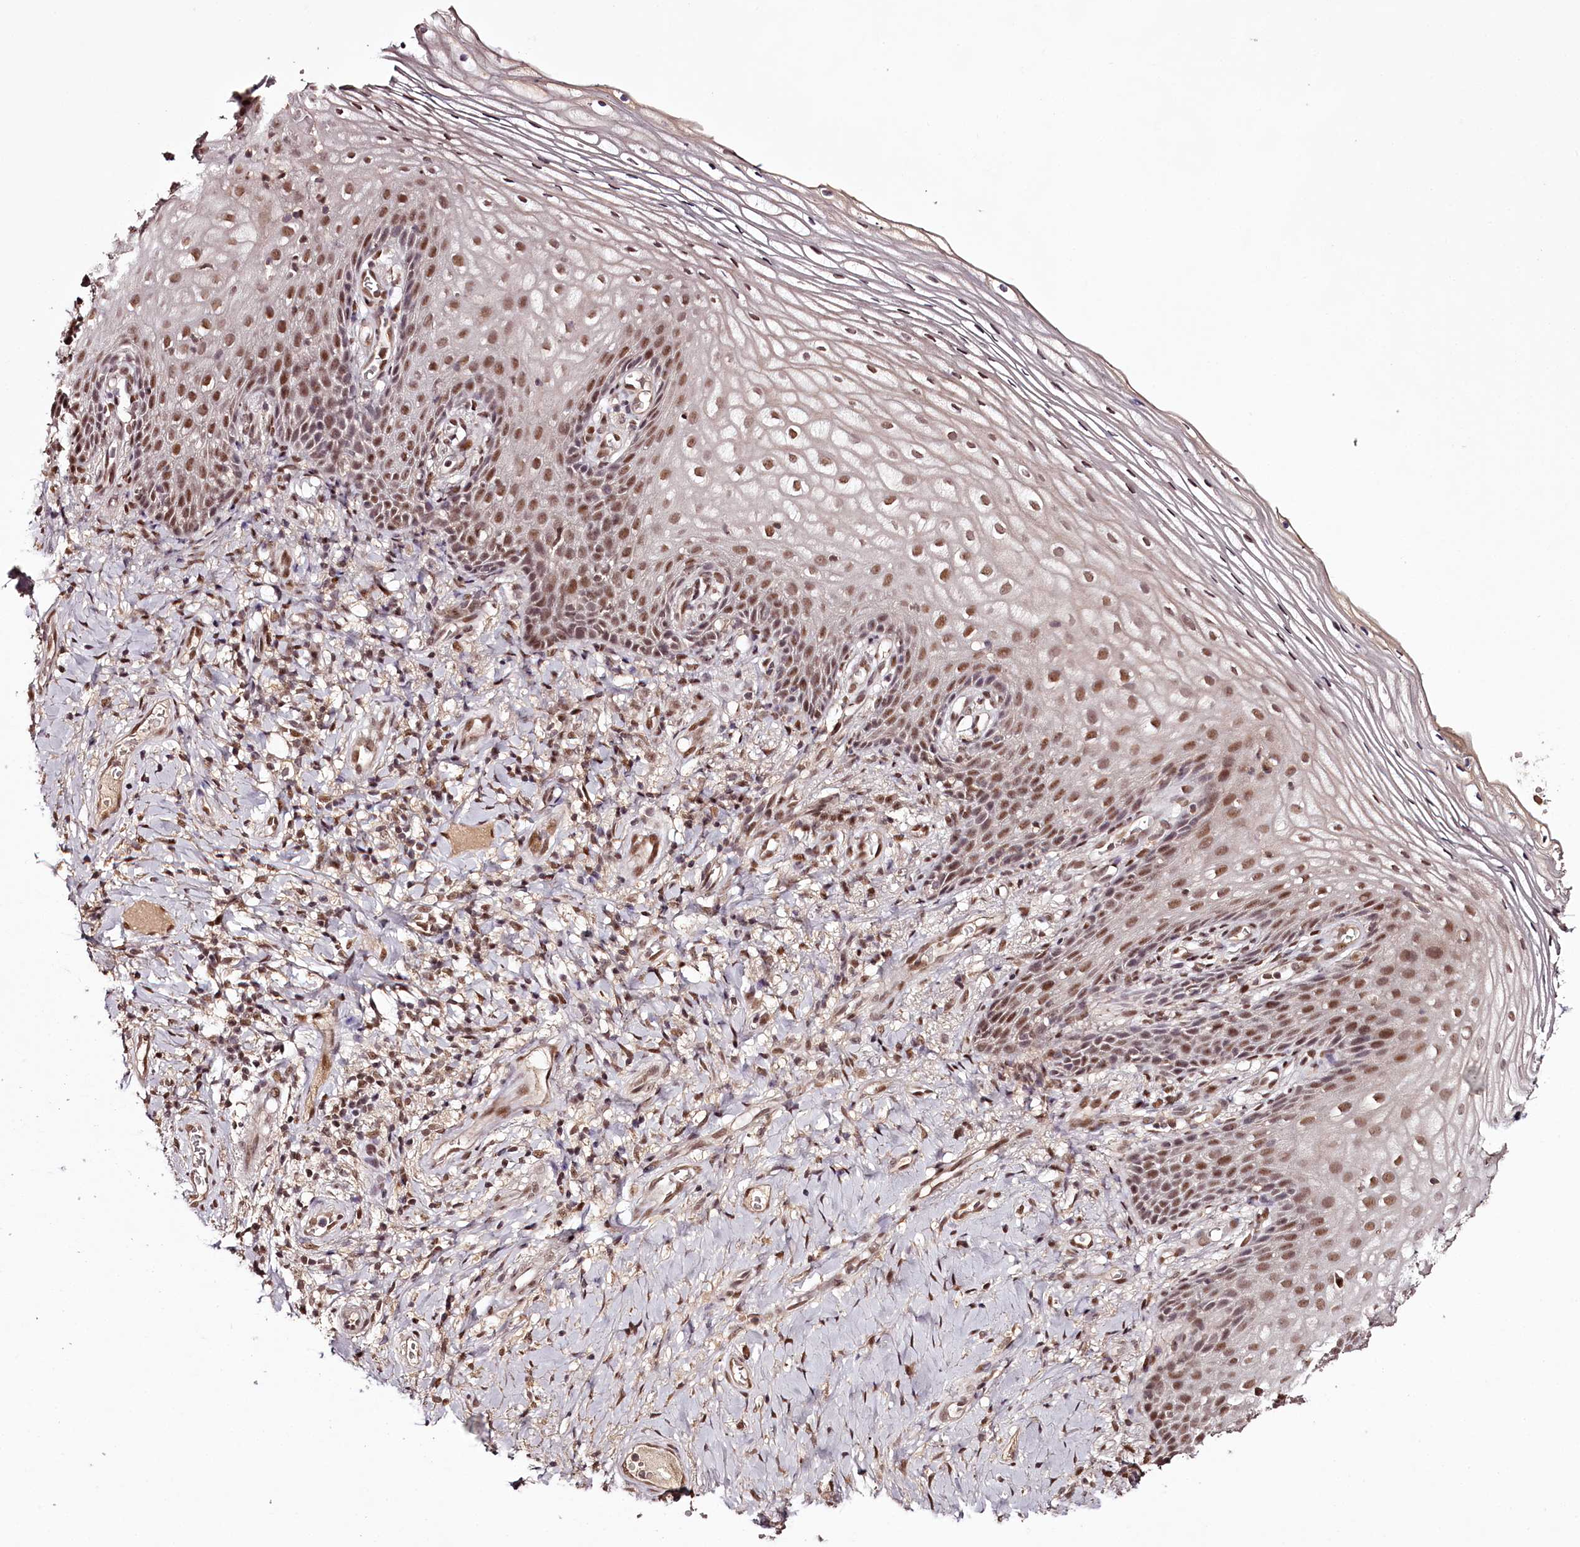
{"staining": {"intensity": "moderate", "quantity": ">75%", "location": "nuclear"}, "tissue": "vagina", "cell_type": "Squamous epithelial cells", "image_type": "normal", "snomed": [{"axis": "morphology", "description": "Normal tissue, NOS"}, {"axis": "topography", "description": "Vagina"}], "caption": "Moderate nuclear expression is identified in approximately >75% of squamous epithelial cells in normal vagina. Nuclei are stained in blue.", "gene": "TTC33", "patient": {"sex": "female", "age": 60}}